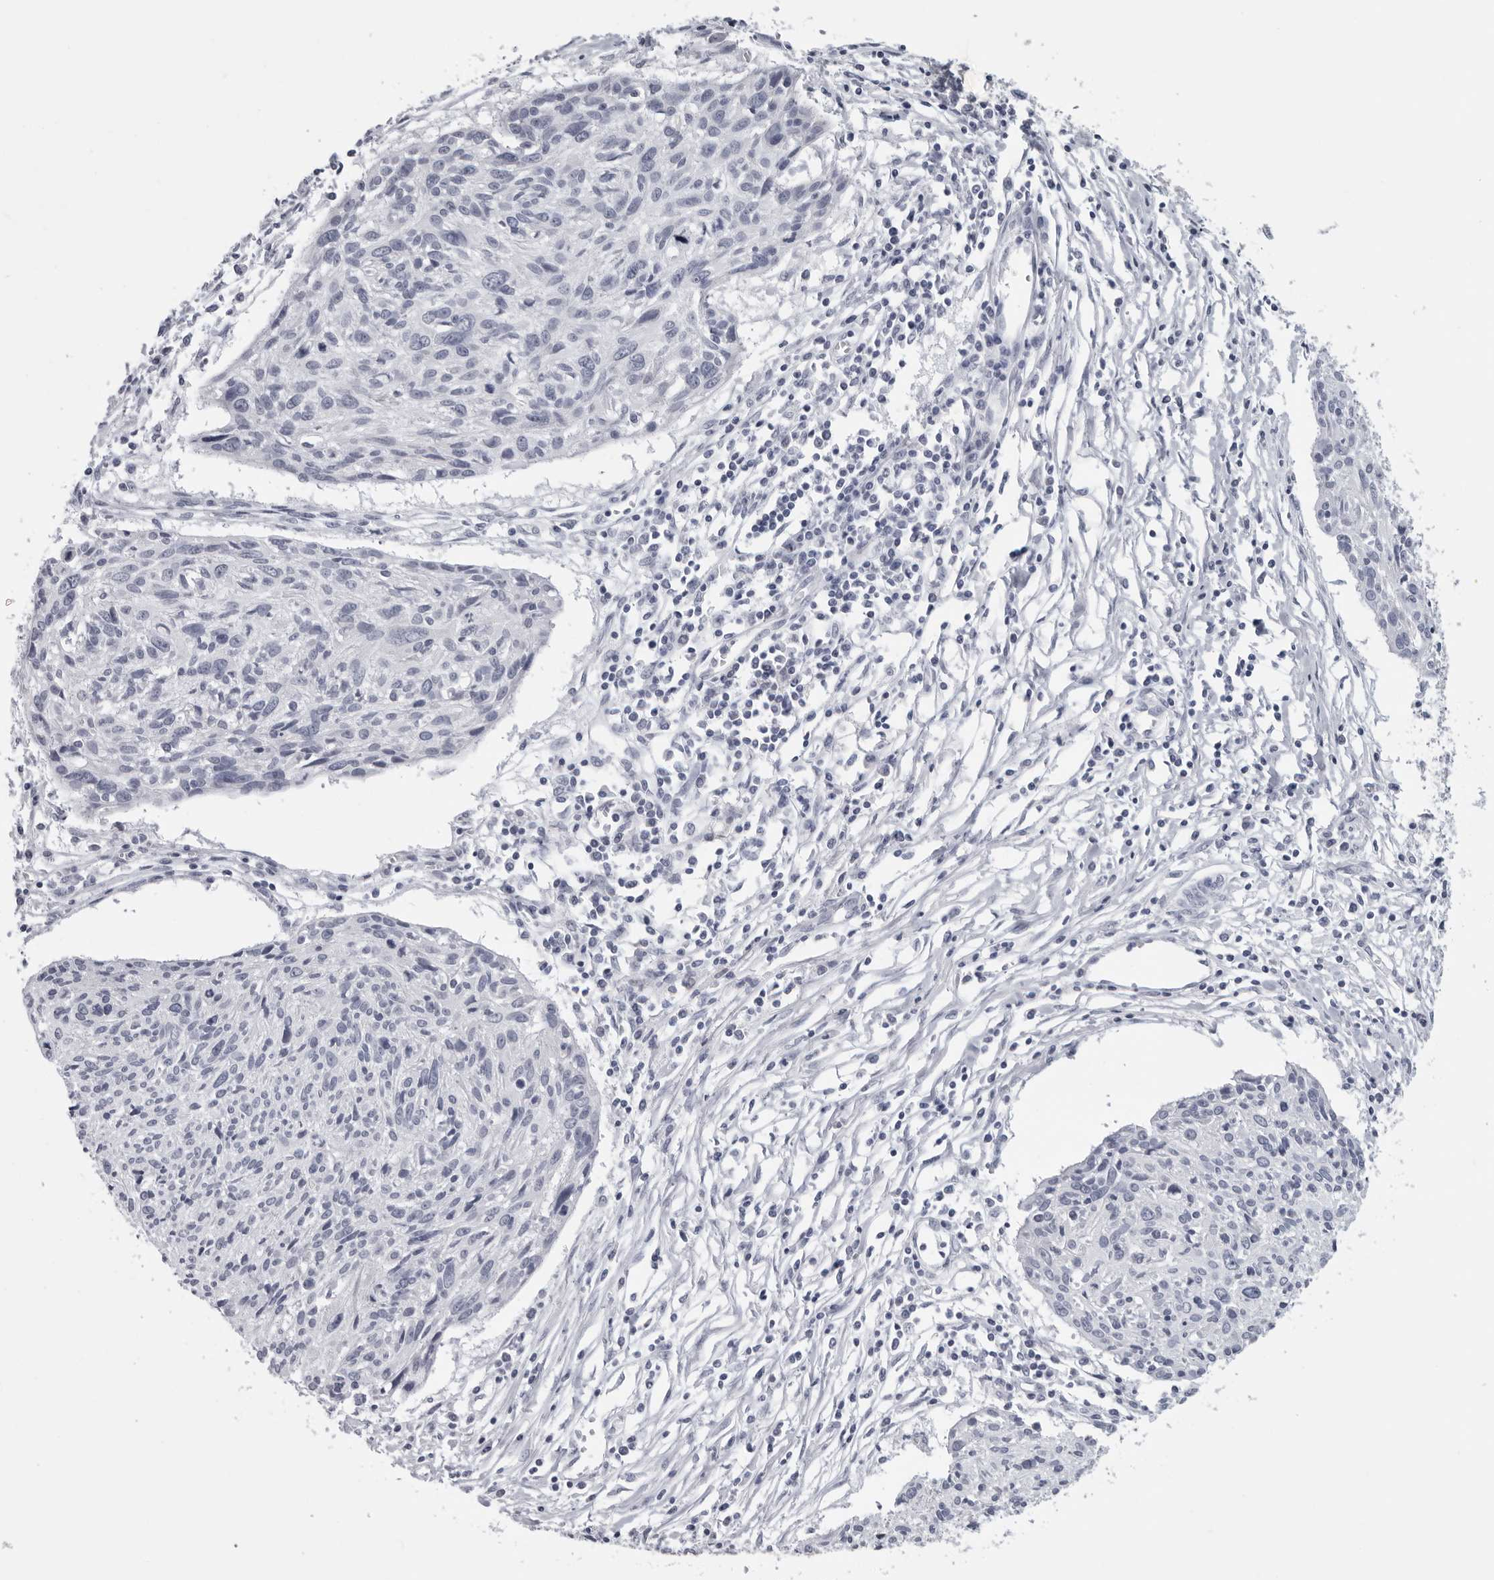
{"staining": {"intensity": "negative", "quantity": "none", "location": "none"}, "tissue": "cervical cancer", "cell_type": "Tumor cells", "image_type": "cancer", "snomed": [{"axis": "morphology", "description": "Squamous cell carcinoma, NOS"}, {"axis": "topography", "description": "Cervix"}], "caption": "High magnification brightfield microscopy of cervical cancer stained with DAB (brown) and counterstained with hematoxylin (blue): tumor cells show no significant positivity.", "gene": "OPLAH", "patient": {"sex": "female", "age": 51}}